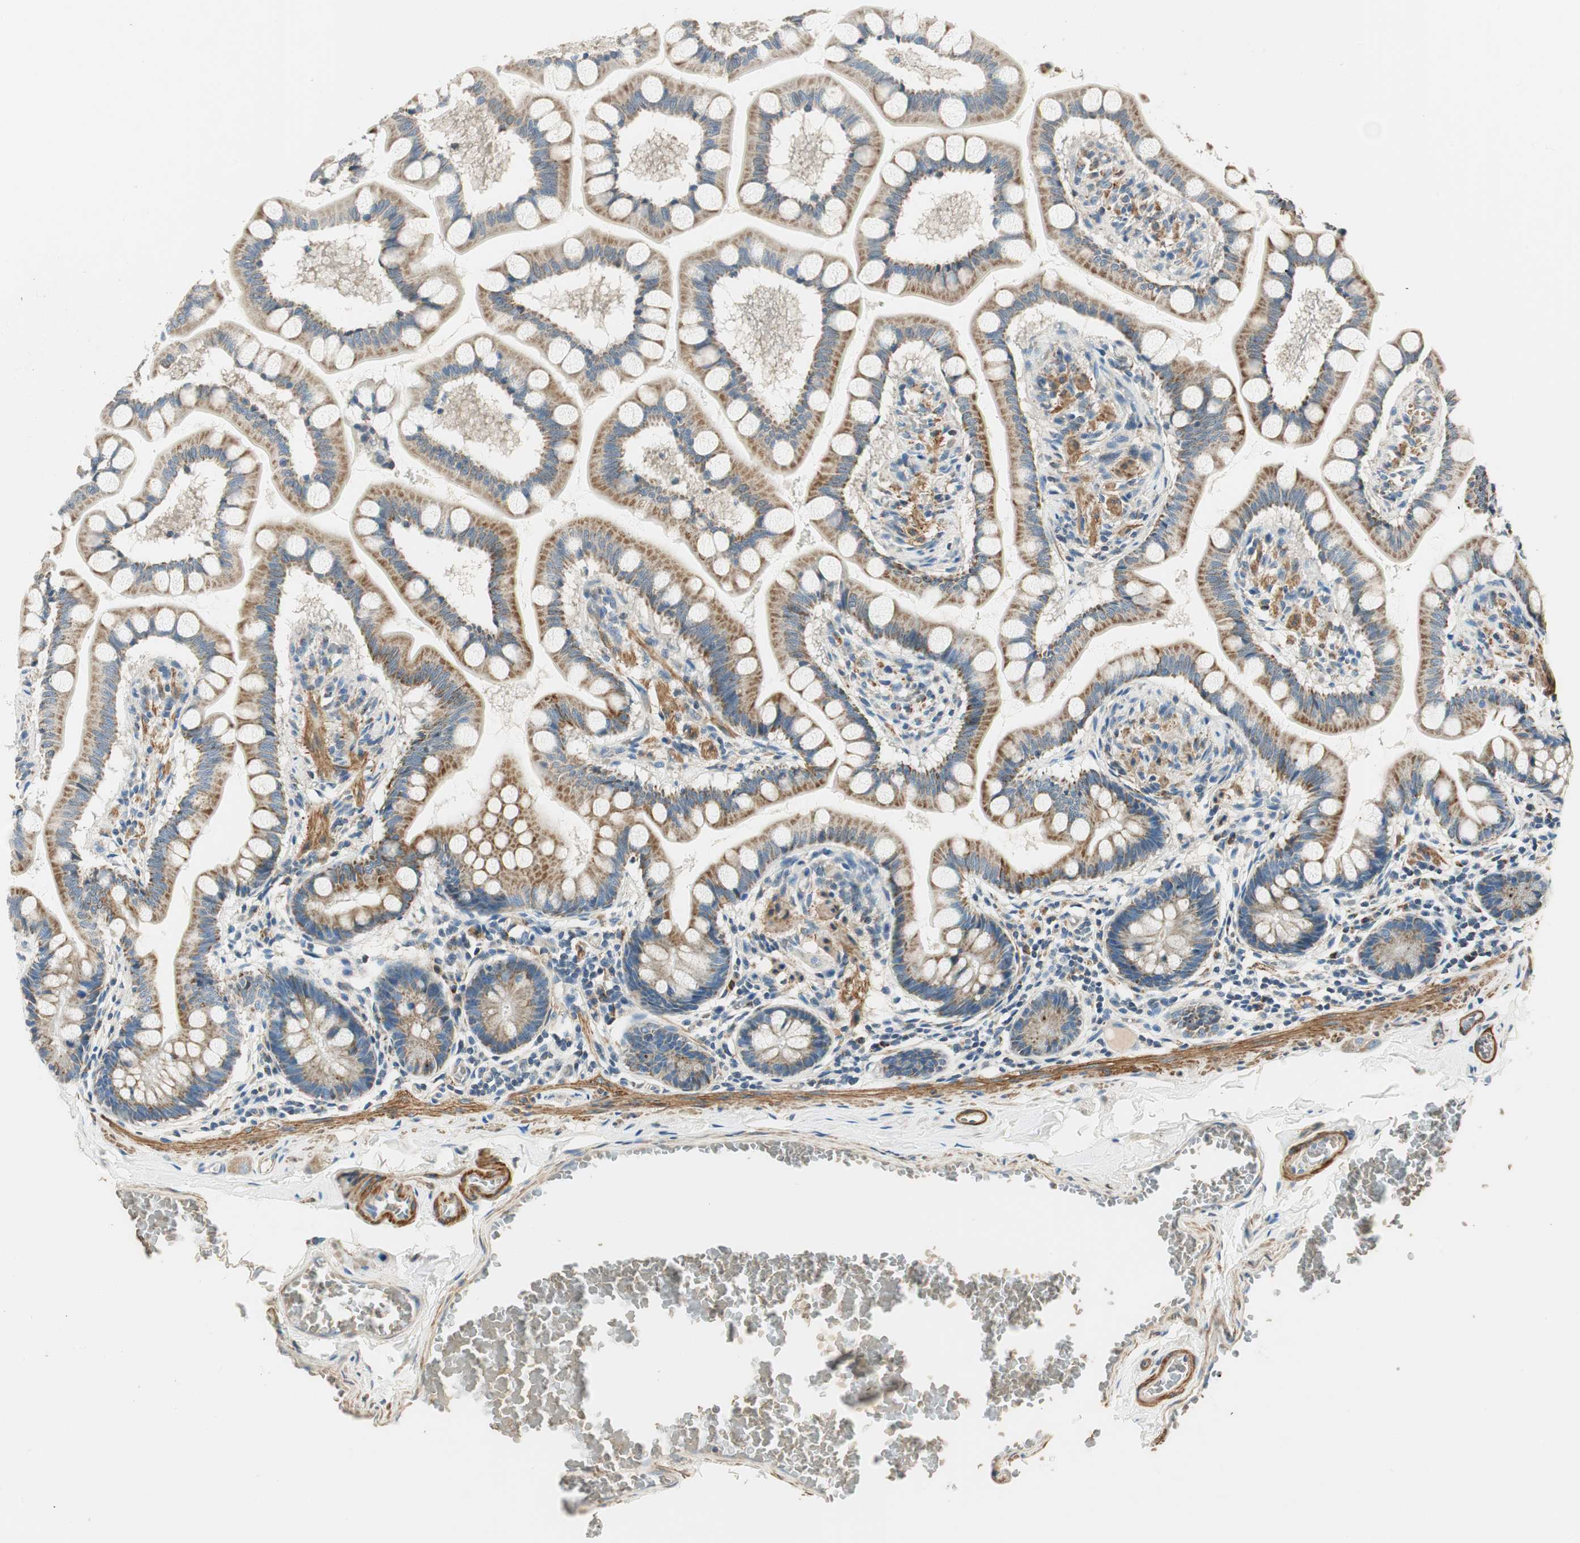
{"staining": {"intensity": "moderate", "quantity": "25%-75%", "location": "cytoplasmic/membranous"}, "tissue": "small intestine", "cell_type": "Glandular cells", "image_type": "normal", "snomed": [{"axis": "morphology", "description": "Normal tissue, NOS"}, {"axis": "topography", "description": "Small intestine"}], "caption": "Immunohistochemistry (IHC) histopathology image of unremarkable small intestine: human small intestine stained using immunohistochemistry reveals medium levels of moderate protein expression localized specifically in the cytoplasmic/membranous of glandular cells, appearing as a cytoplasmic/membranous brown color.", "gene": "RORB", "patient": {"sex": "male", "age": 41}}